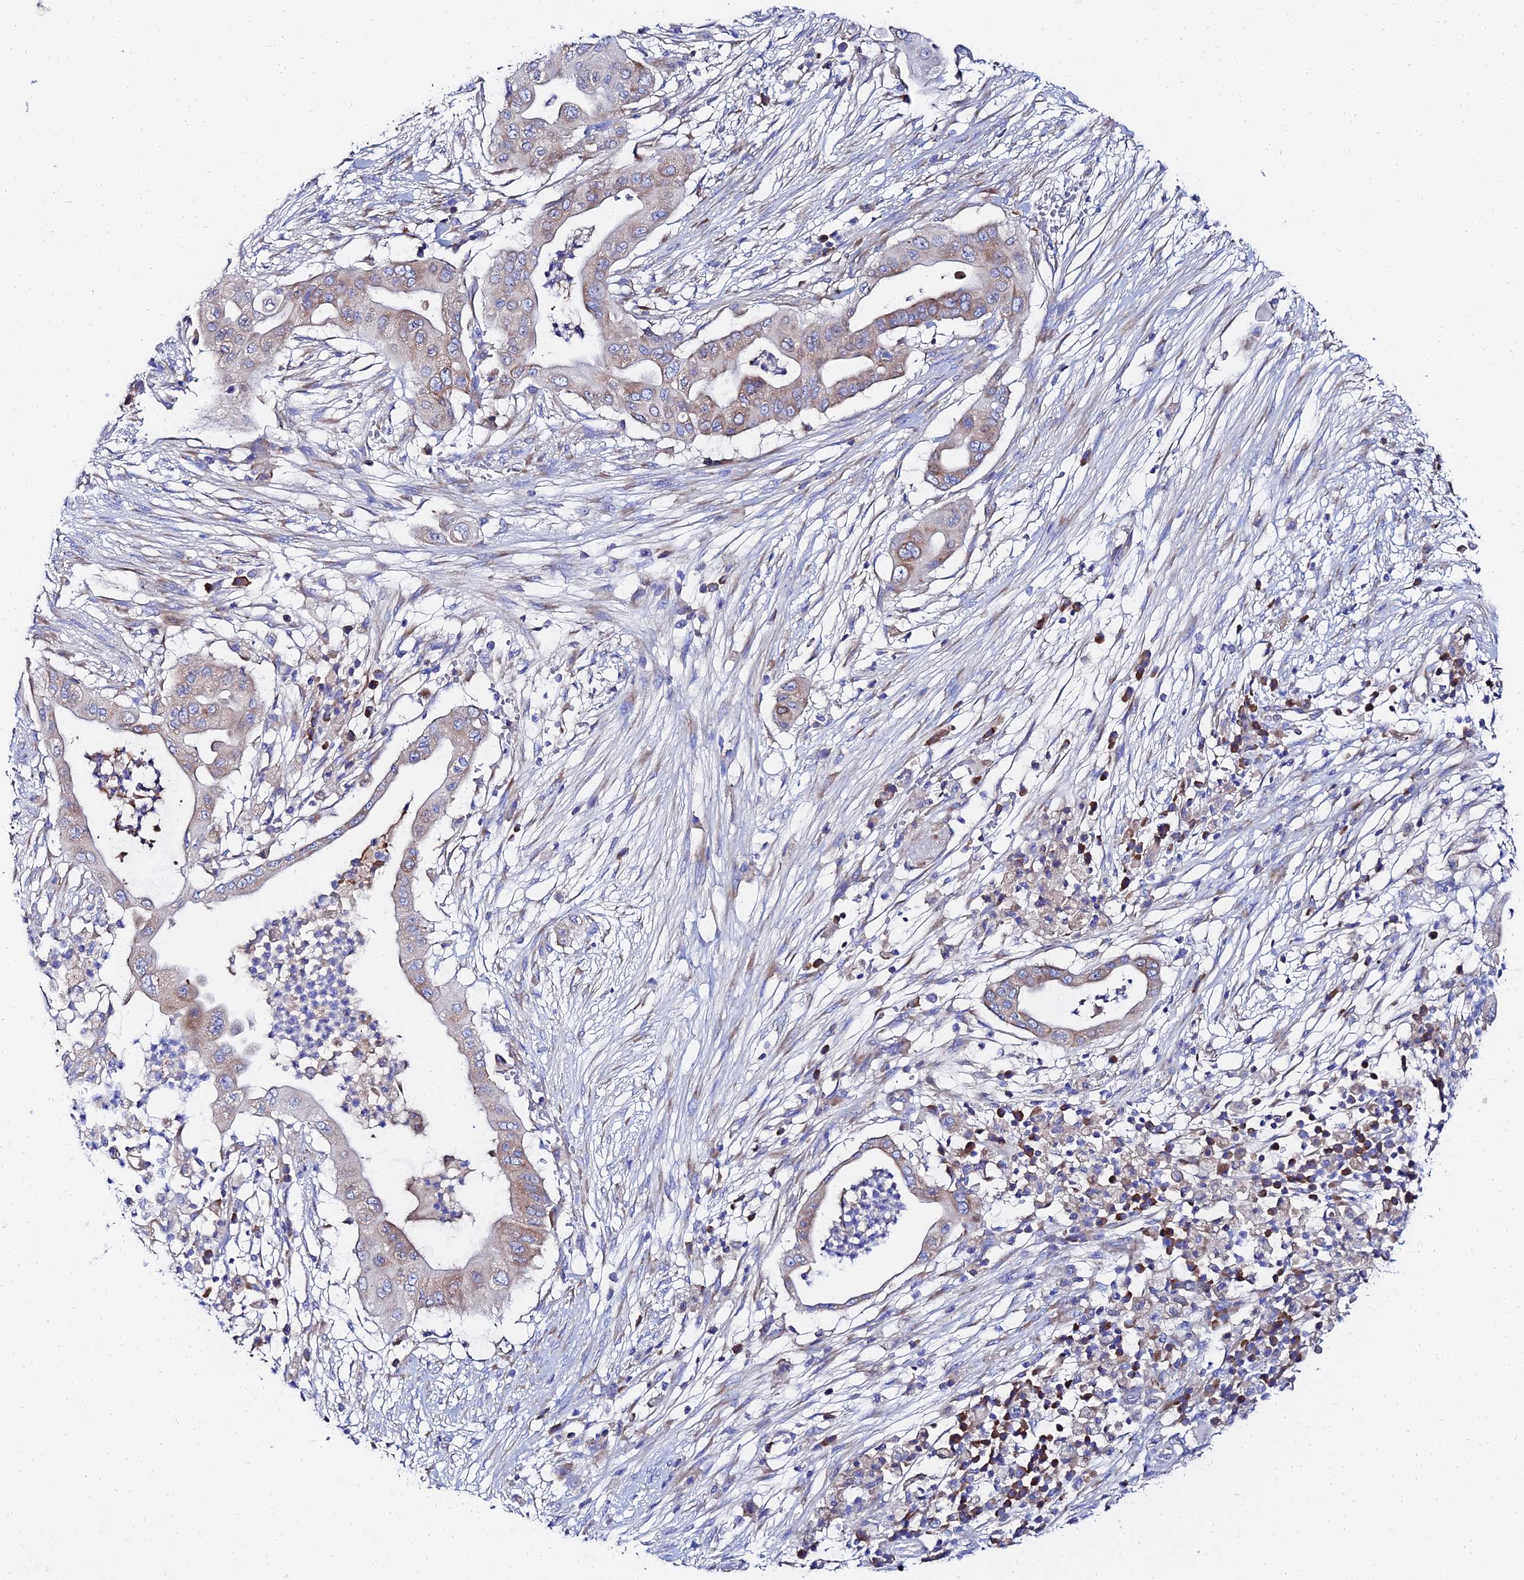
{"staining": {"intensity": "weak", "quantity": "25%-75%", "location": "cytoplasmic/membranous"}, "tissue": "pancreatic cancer", "cell_type": "Tumor cells", "image_type": "cancer", "snomed": [{"axis": "morphology", "description": "Adenocarcinoma, NOS"}, {"axis": "topography", "description": "Pancreas"}], "caption": "Immunohistochemistry (IHC) image of pancreatic cancer stained for a protein (brown), which displays low levels of weak cytoplasmic/membranous staining in approximately 25%-75% of tumor cells.", "gene": "PTTG1", "patient": {"sex": "male", "age": 68}}